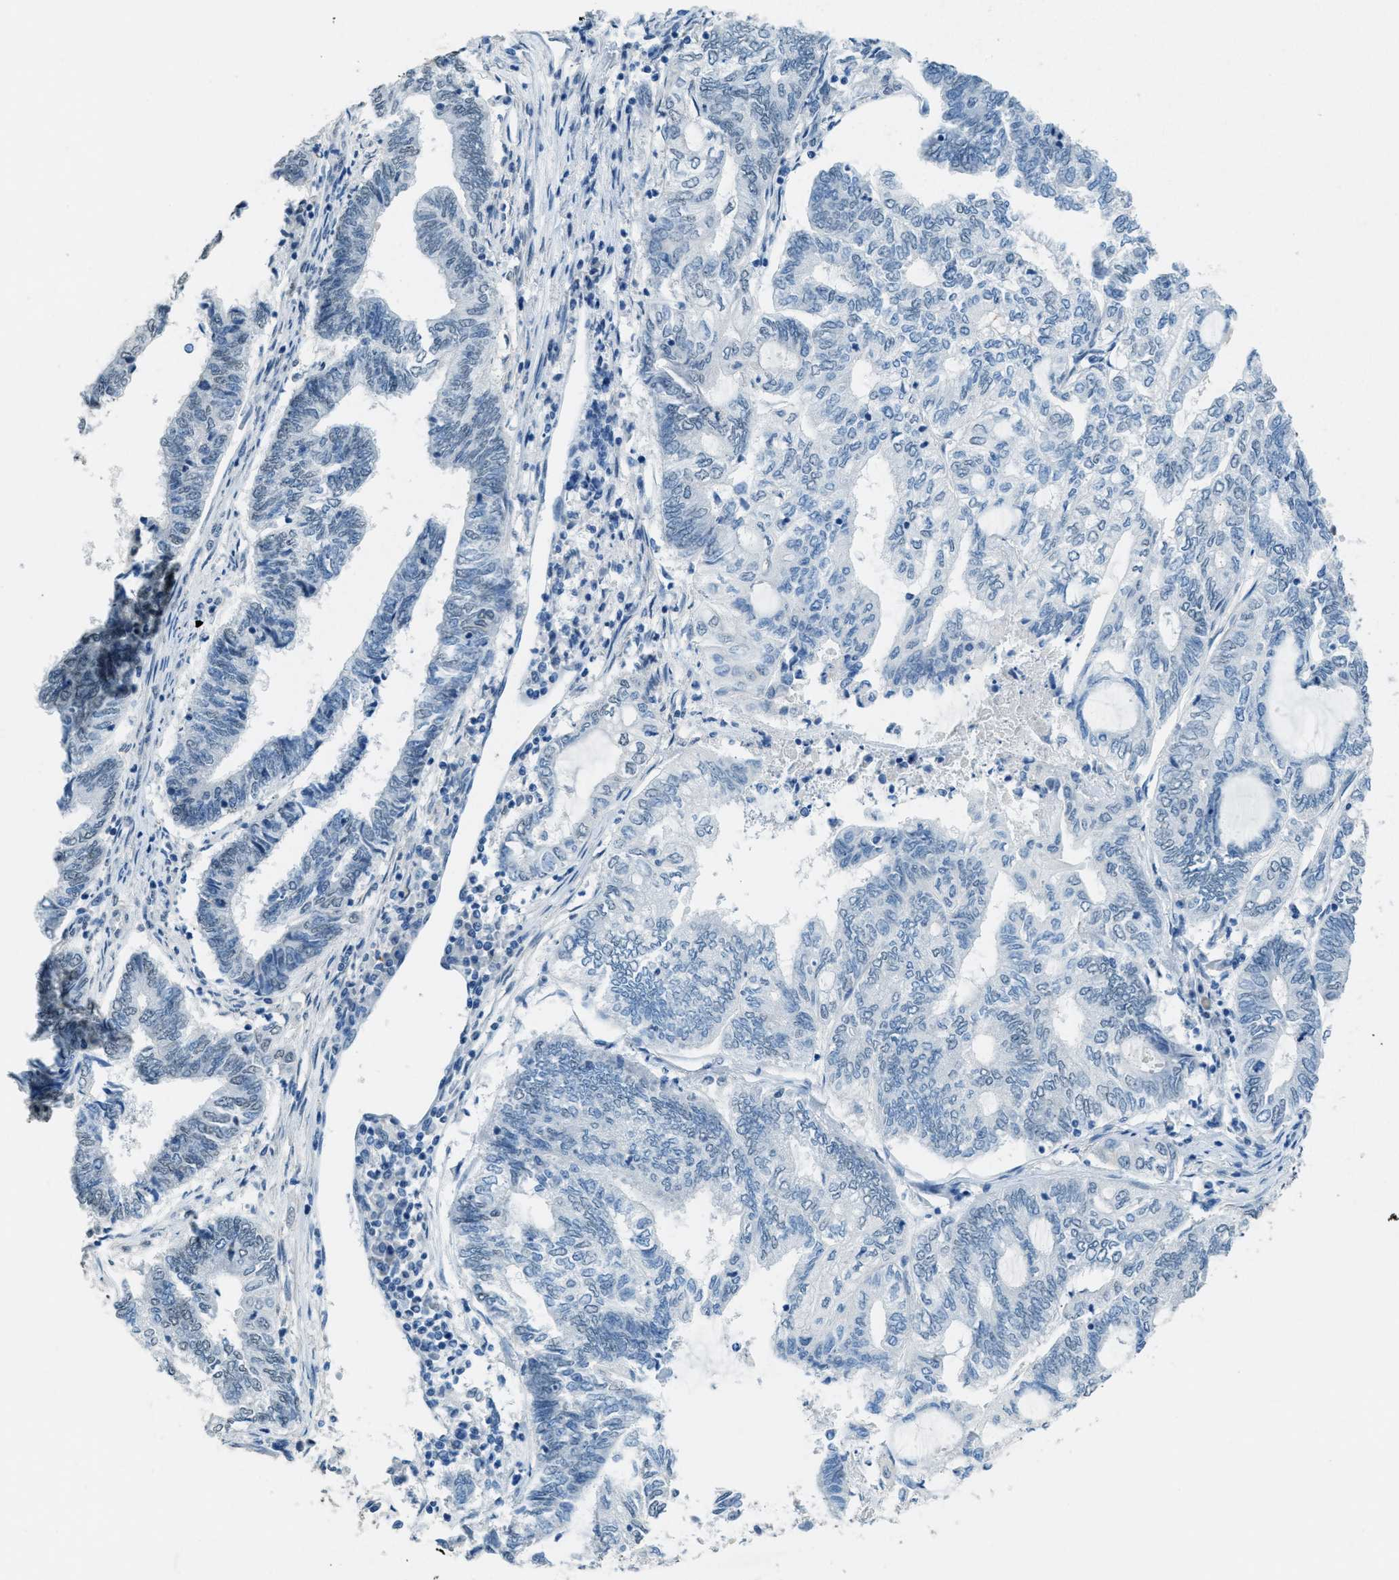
{"staining": {"intensity": "negative", "quantity": "none", "location": "none"}, "tissue": "endometrial cancer", "cell_type": "Tumor cells", "image_type": "cancer", "snomed": [{"axis": "morphology", "description": "Adenocarcinoma, NOS"}, {"axis": "topography", "description": "Uterus"}, {"axis": "topography", "description": "Endometrium"}], "caption": "Protein analysis of endometrial adenocarcinoma displays no significant expression in tumor cells.", "gene": "TTC13", "patient": {"sex": "female", "age": 70}}